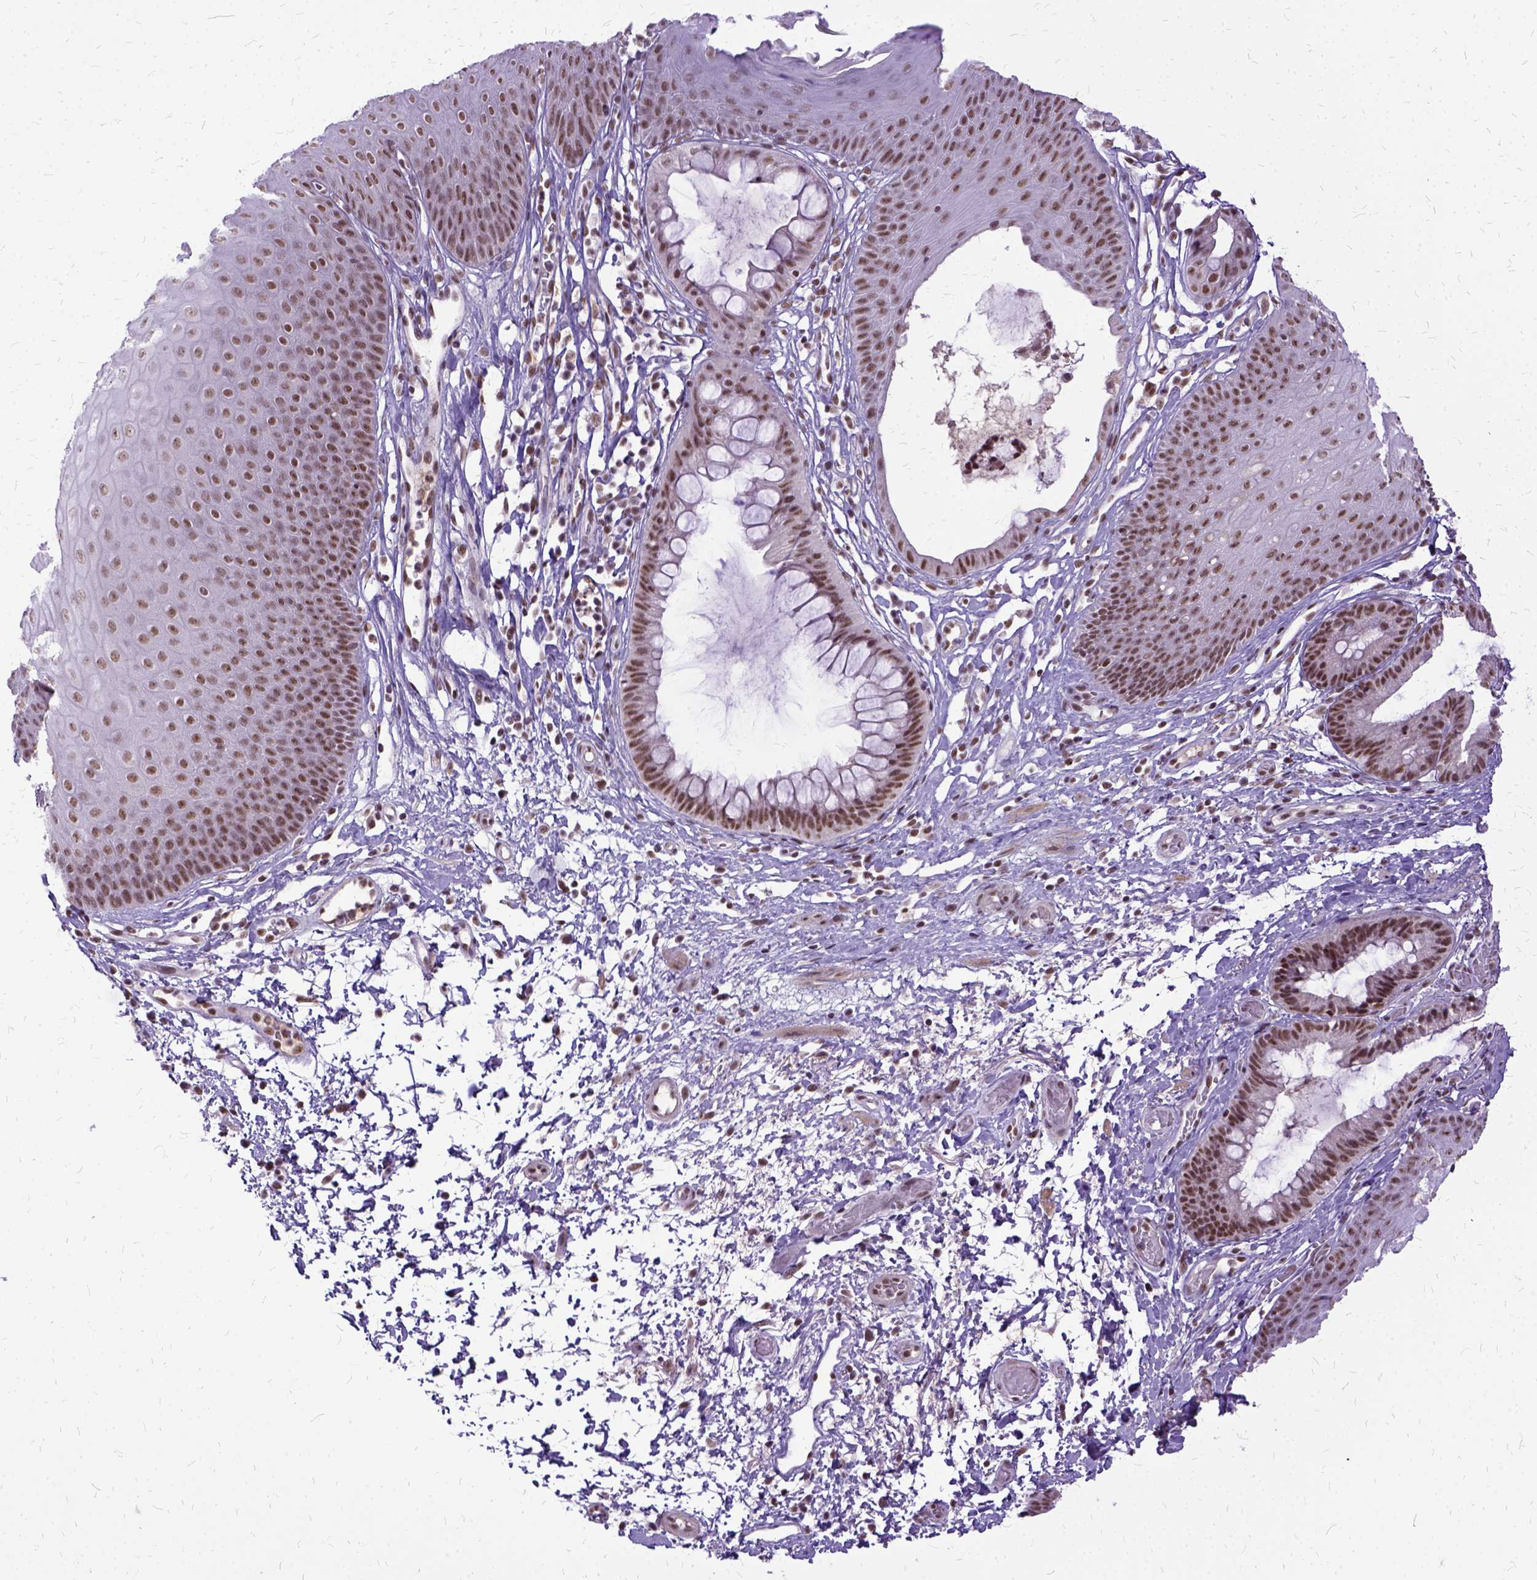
{"staining": {"intensity": "moderate", "quantity": ">75%", "location": "nuclear"}, "tissue": "skin", "cell_type": "Epidermal cells", "image_type": "normal", "snomed": [{"axis": "morphology", "description": "Normal tissue, NOS"}, {"axis": "topography", "description": "Anal"}], "caption": "Immunohistochemistry (IHC) staining of benign skin, which exhibits medium levels of moderate nuclear staining in approximately >75% of epidermal cells indicating moderate nuclear protein staining. The staining was performed using DAB (brown) for protein detection and nuclei were counterstained in hematoxylin (blue).", "gene": "SETD1A", "patient": {"sex": "male", "age": 53}}